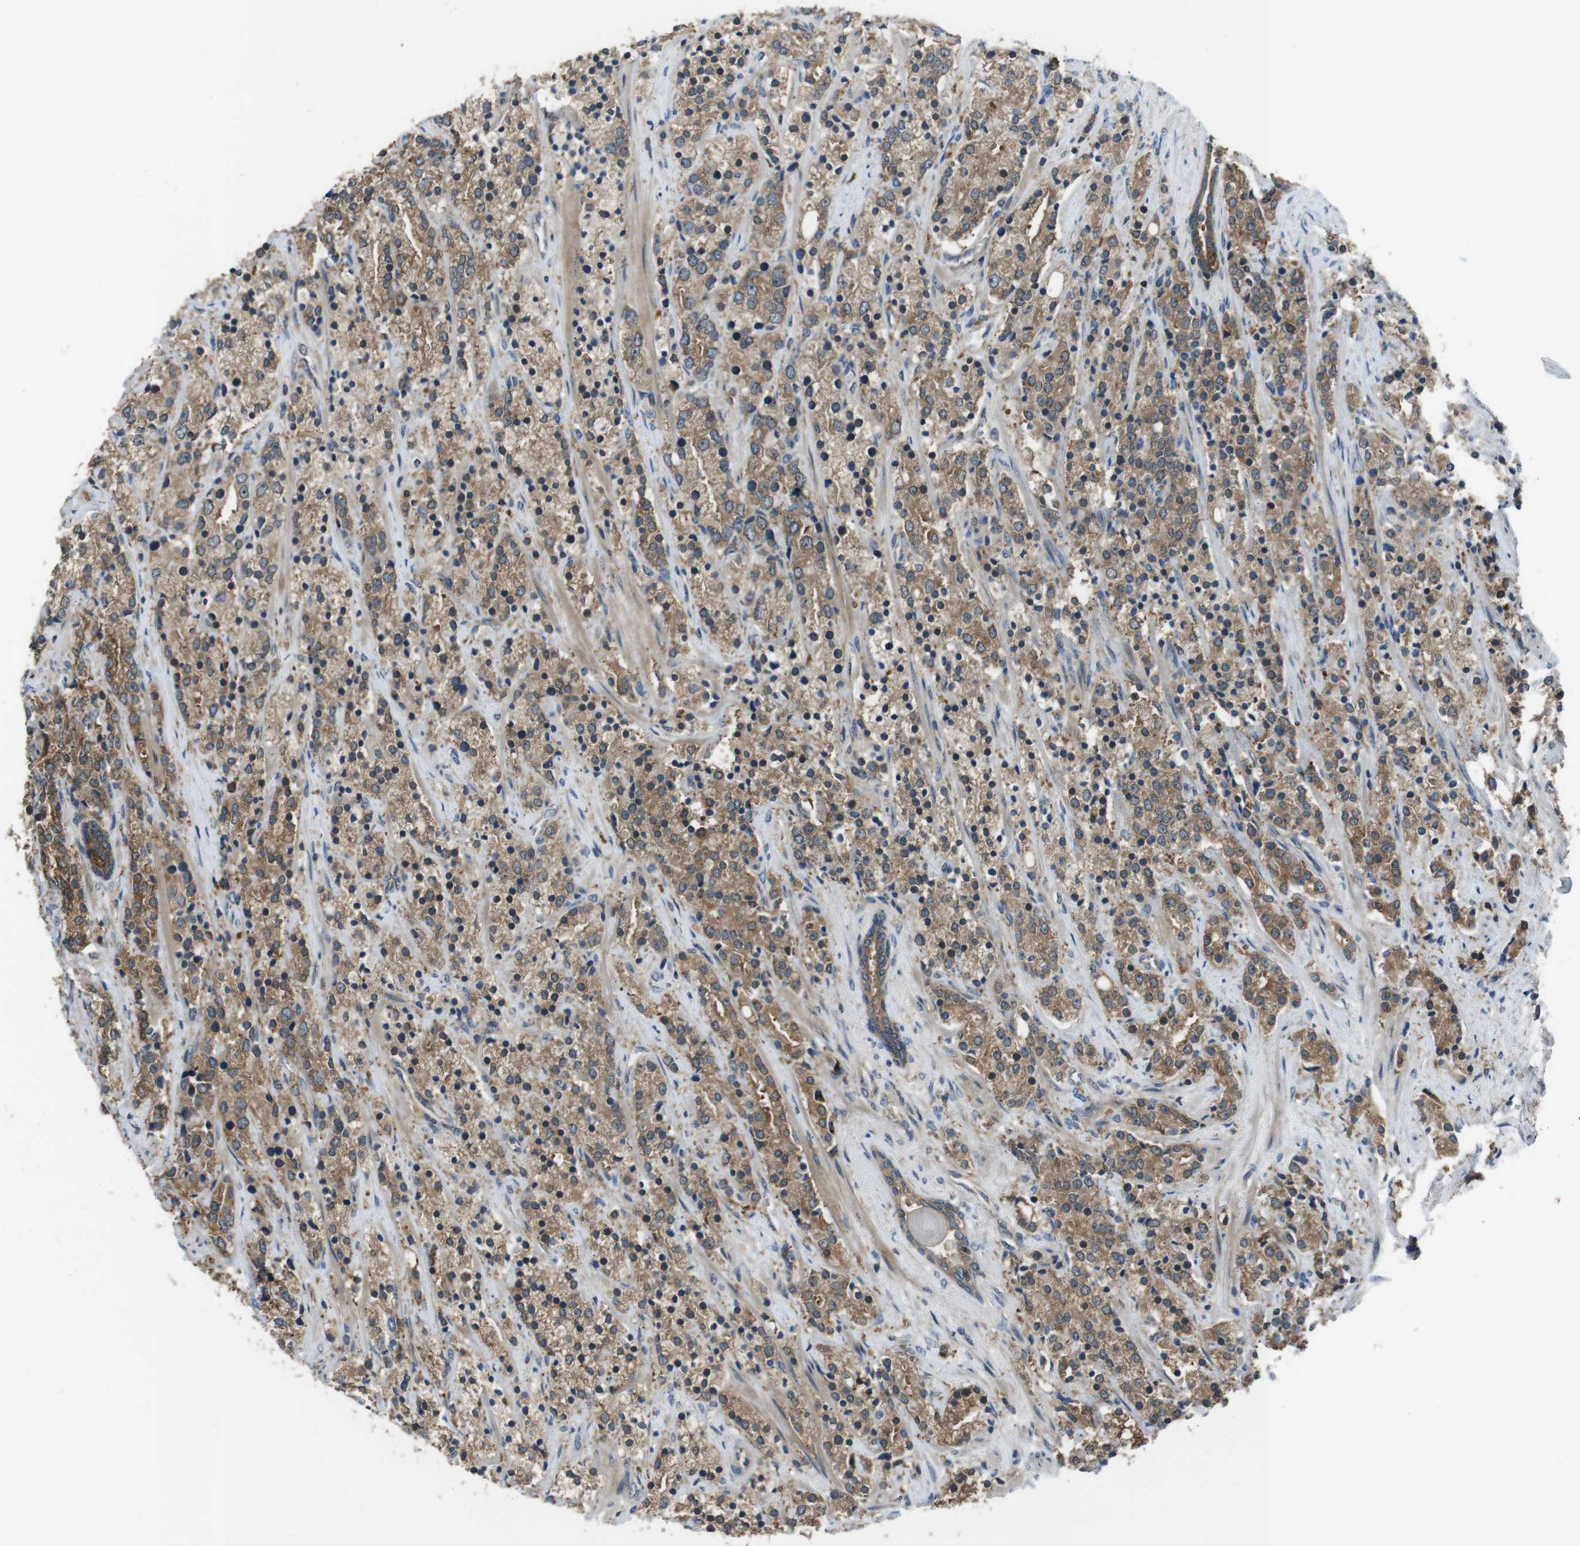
{"staining": {"intensity": "moderate", "quantity": ">75%", "location": "cytoplasmic/membranous"}, "tissue": "prostate cancer", "cell_type": "Tumor cells", "image_type": "cancer", "snomed": [{"axis": "morphology", "description": "Adenocarcinoma, High grade"}, {"axis": "topography", "description": "Prostate"}], "caption": "The immunohistochemical stain shows moderate cytoplasmic/membranous positivity in tumor cells of prostate adenocarcinoma (high-grade) tissue.", "gene": "SLC22A23", "patient": {"sex": "male", "age": 71}}